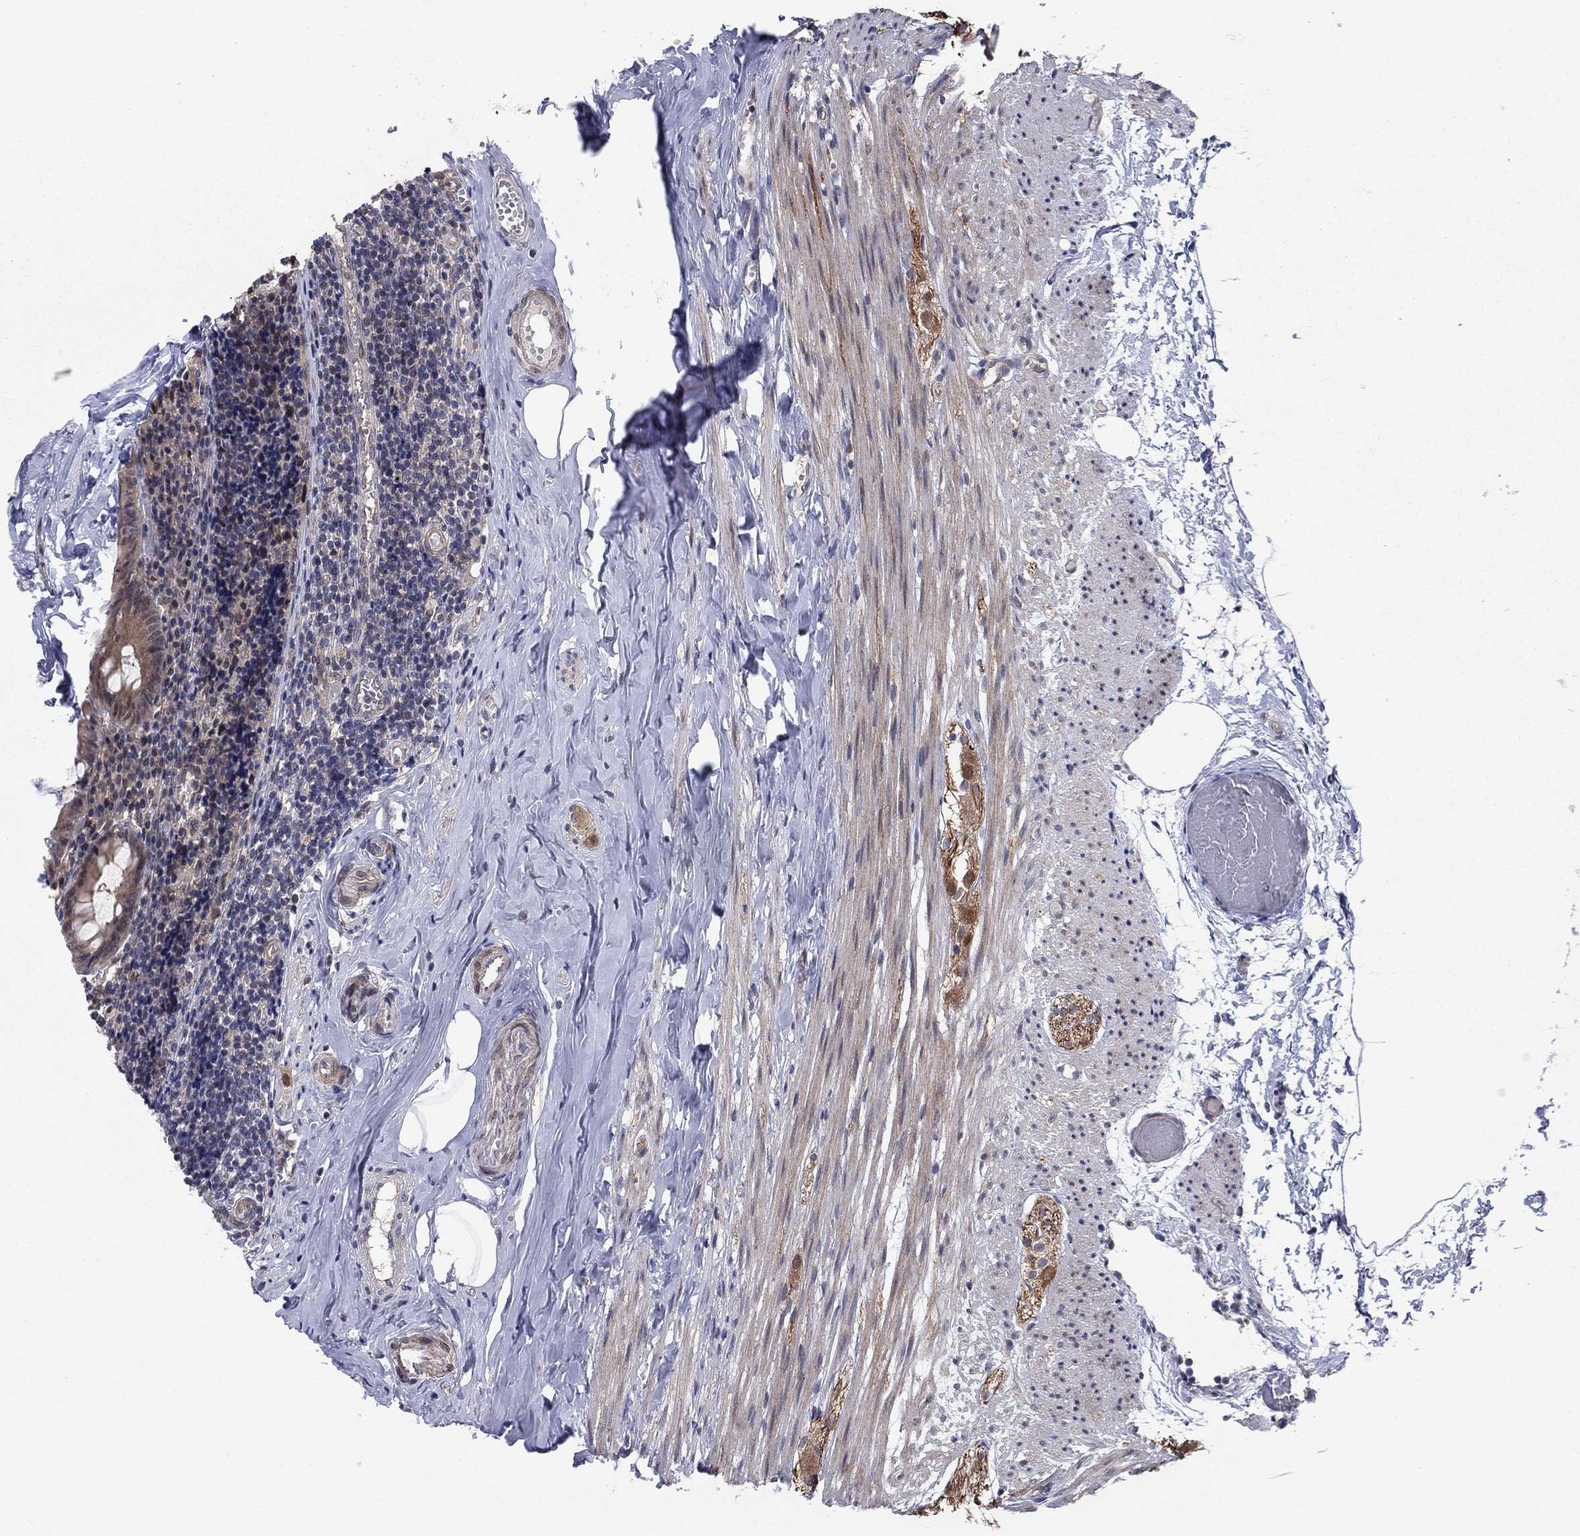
{"staining": {"intensity": "moderate", "quantity": "25%-75%", "location": "cytoplasmic/membranous"}, "tissue": "appendix", "cell_type": "Glandular cells", "image_type": "normal", "snomed": [{"axis": "morphology", "description": "Normal tissue, NOS"}, {"axis": "topography", "description": "Appendix"}], "caption": "Moderate cytoplasmic/membranous expression for a protein is appreciated in approximately 25%-75% of glandular cells of benign appendix using immunohistochemistry.", "gene": "PSMC1", "patient": {"sex": "female", "age": 23}}